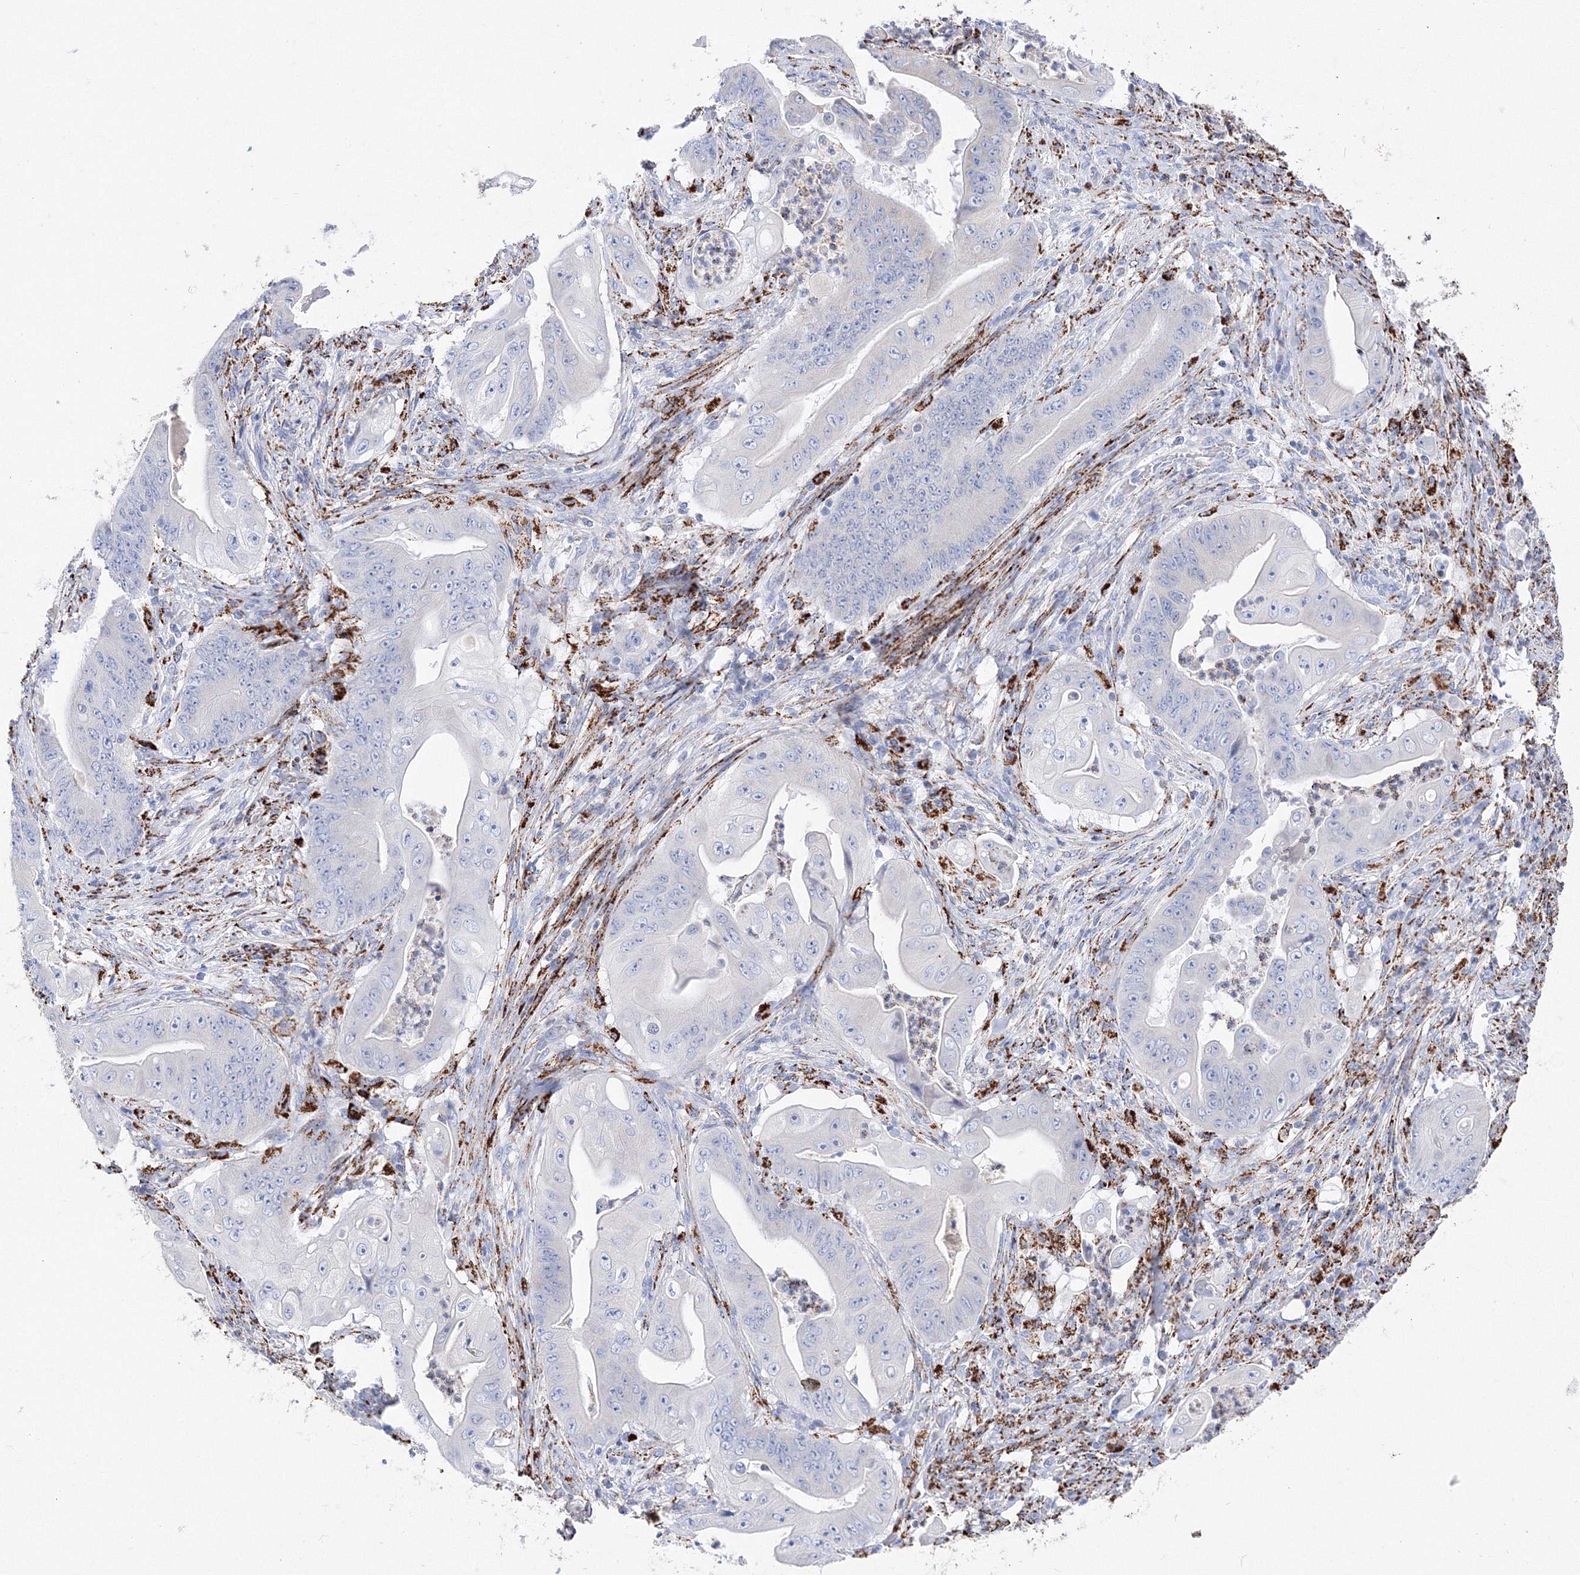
{"staining": {"intensity": "negative", "quantity": "none", "location": "none"}, "tissue": "stomach cancer", "cell_type": "Tumor cells", "image_type": "cancer", "snomed": [{"axis": "morphology", "description": "Adenocarcinoma, NOS"}, {"axis": "topography", "description": "Stomach"}], "caption": "Immunohistochemistry (IHC) photomicrograph of neoplastic tissue: stomach adenocarcinoma stained with DAB (3,3'-diaminobenzidine) reveals no significant protein staining in tumor cells.", "gene": "MERTK", "patient": {"sex": "female", "age": 73}}